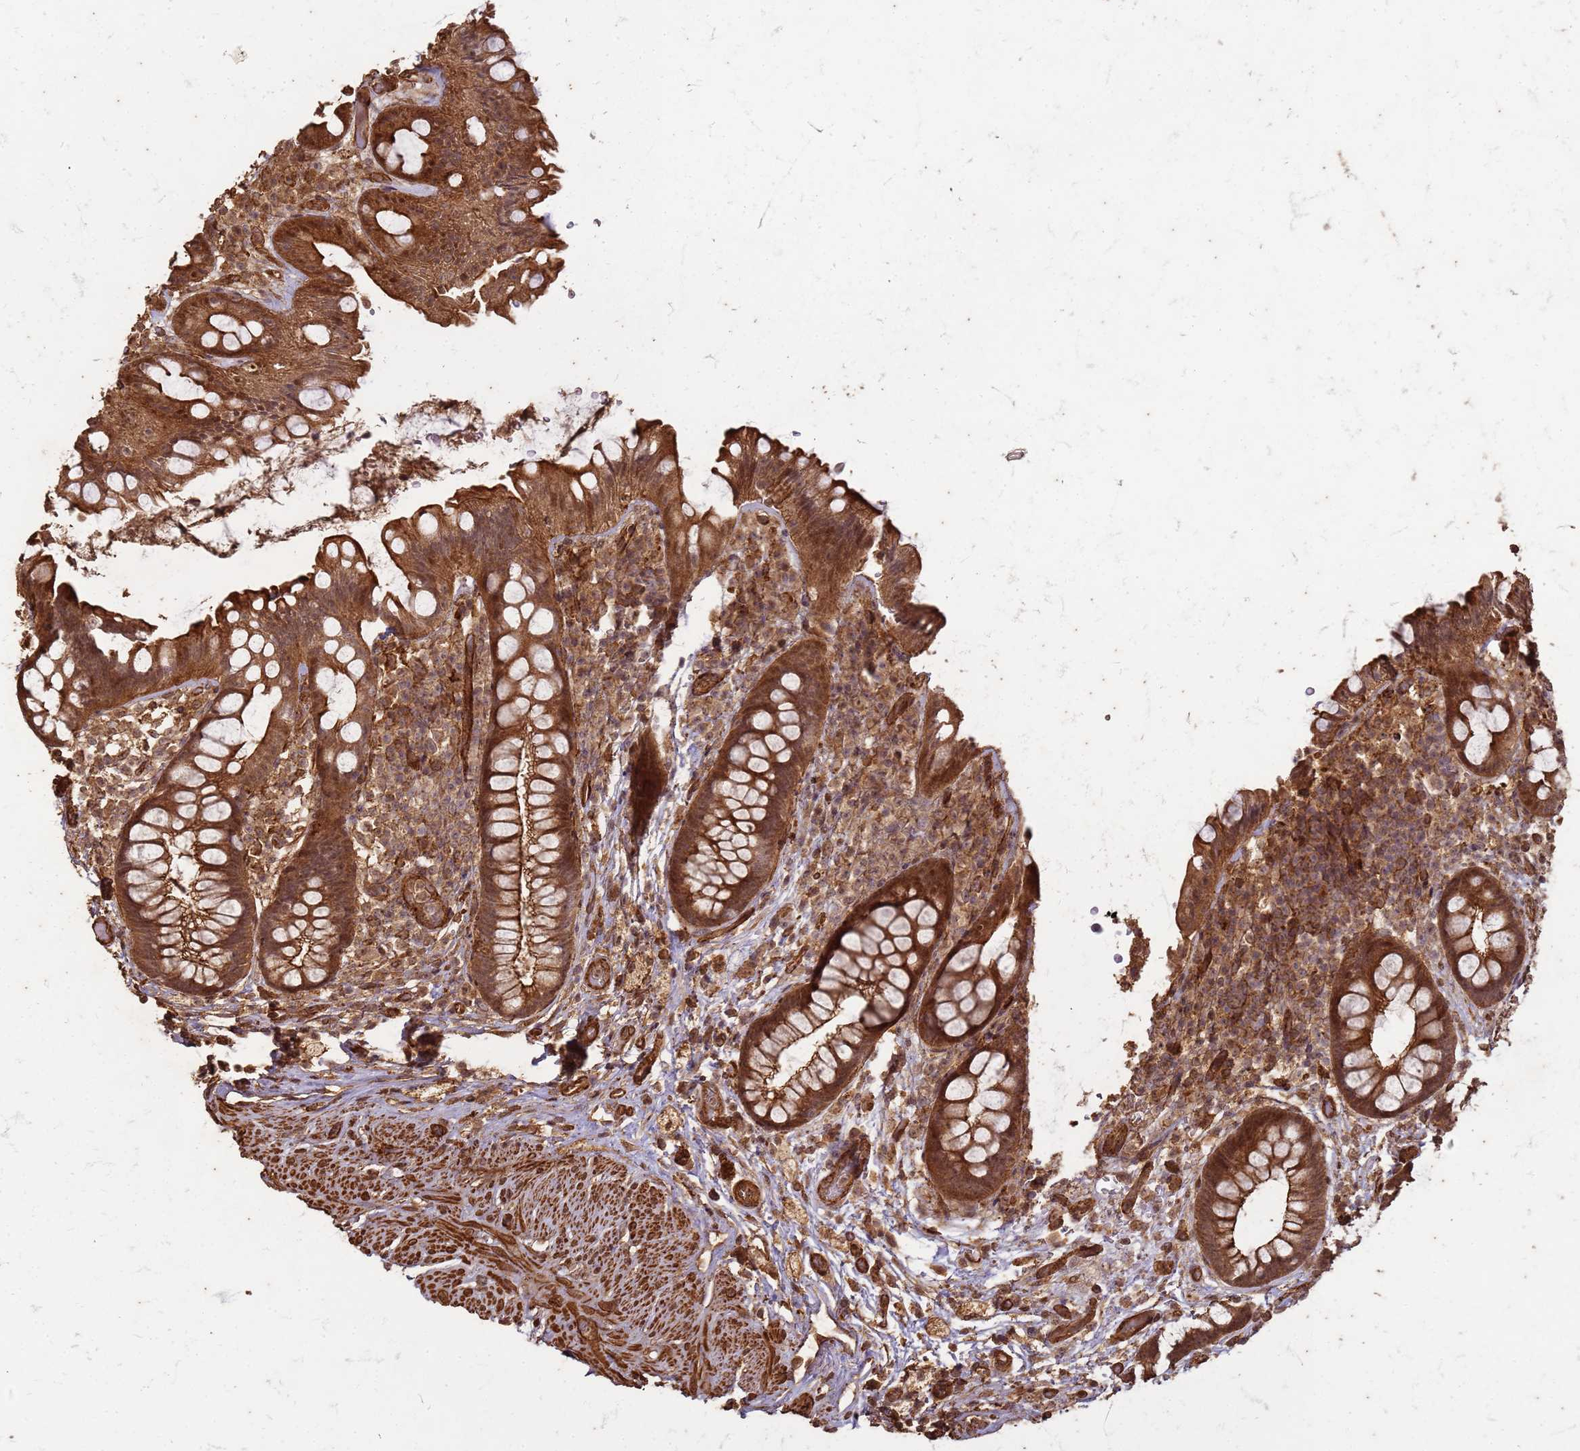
{"staining": {"intensity": "strong", "quantity": ">75%", "location": "cytoplasmic/membranous,nuclear"}, "tissue": "rectum", "cell_type": "Glandular cells", "image_type": "normal", "snomed": [{"axis": "morphology", "description": "Normal tissue, NOS"}, {"axis": "topography", "description": "Rectum"}, {"axis": "topography", "description": "Peripheral nerve tissue"}], "caption": "DAB (3,3'-diaminobenzidine) immunohistochemical staining of unremarkable human rectum demonstrates strong cytoplasmic/membranous,nuclear protein positivity in approximately >75% of glandular cells. Using DAB (brown) and hematoxylin (blue) stains, captured at high magnification using brightfield microscopy.", "gene": "KIF26A", "patient": {"sex": "female", "age": 69}}